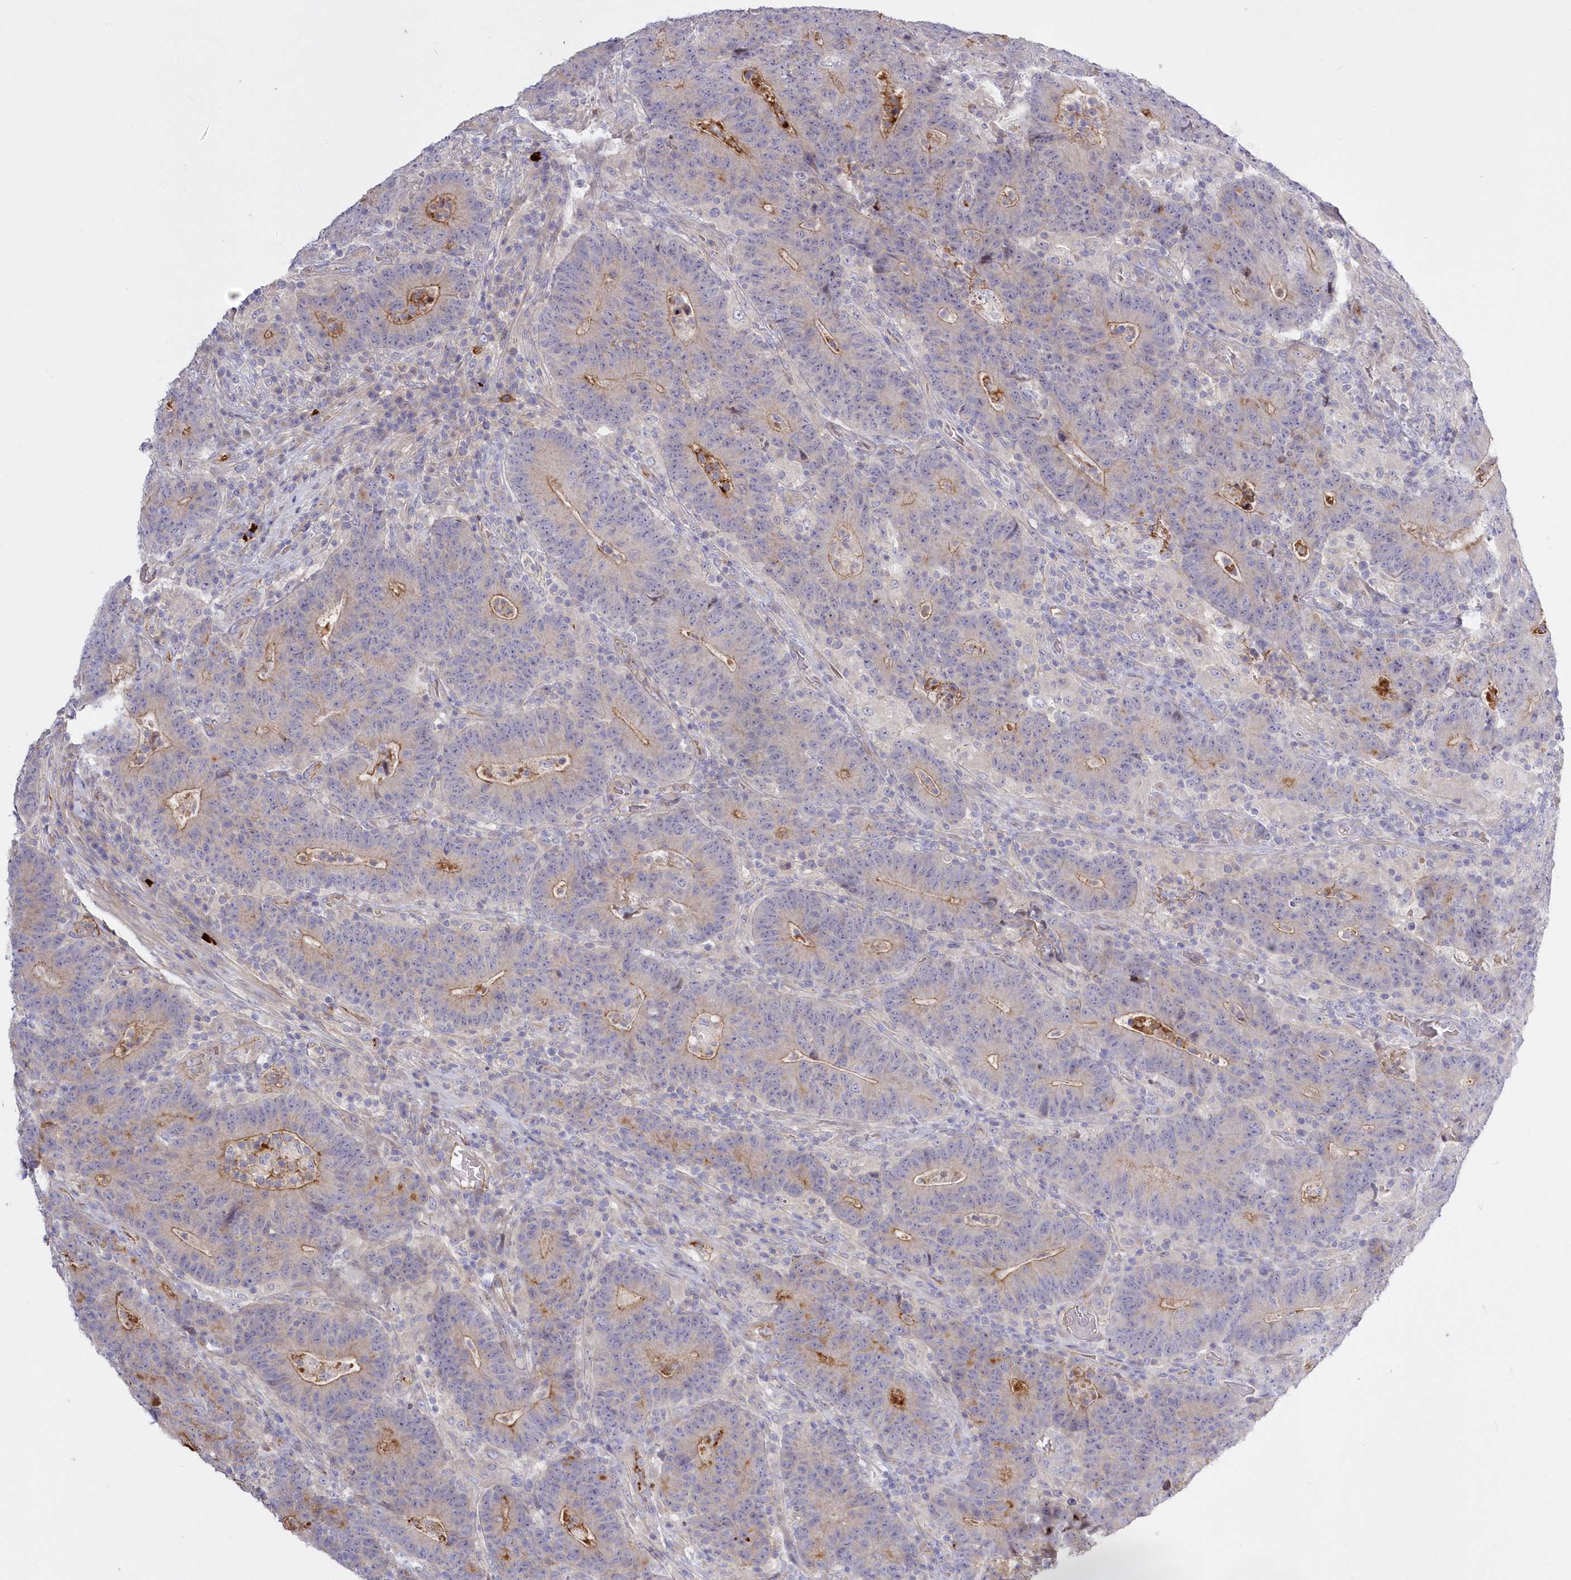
{"staining": {"intensity": "moderate", "quantity": "<25%", "location": "cytoplasmic/membranous"}, "tissue": "colorectal cancer", "cell_type": "Tumor cells", "image_type": "cancer", "snomed": [{"axis": "morphology", "description": "Normal tissue, NOS"}, {"axis": "morphology", "description": "Adenocarcinoma, NOS"}, {"axis": "topography", "description": "Colon"}], "caption": "Human adenocarcinoma (colorectal) stained for a protein (brown) shows moderate cytoplasmic/membranous positive positivity in approximately <25% of tumor cells.", "gene": "WBP1L", "patient": {"sex": "female", "age": 75}}